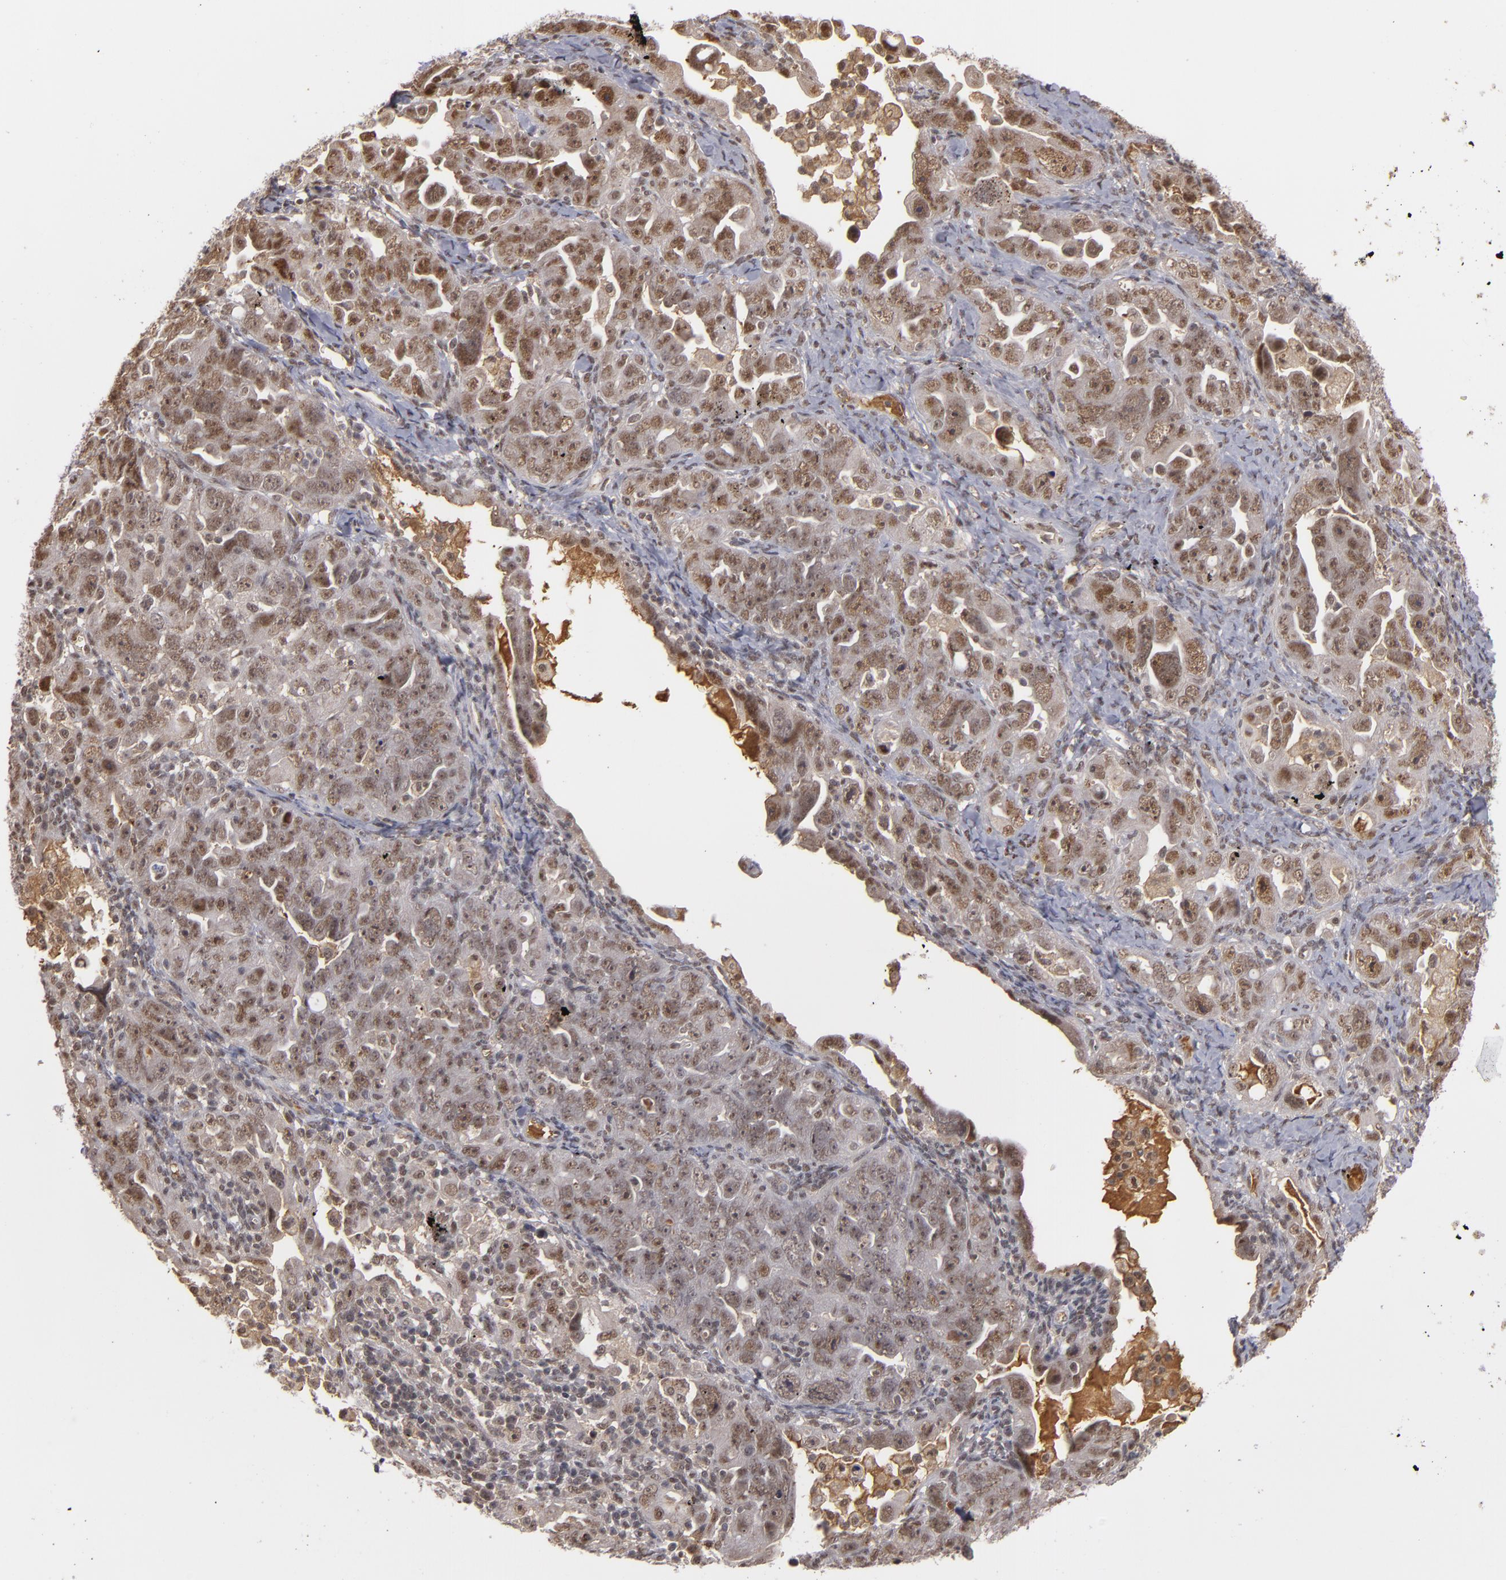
{"staining": {"intensity": "moderate", "quantity": ">75%", "location": "nuclear"}, "tissue": "ovarian cancer", "cell_type": "Tumor cells", "image_type": "cancer", "snomed": [{"axis": "morphology", "description": "Cystadenocarcinoma, serous, NOS"}, {"axis": "topography", "description": "Ovary"}], "caption": "A high-resolution photomicrograph shows immunohistochemistry staining of ovarian cancer (serous cystadenocarcinoma), which displays moderate nuclear positivity in about >75% of tumor cells. (DAB (3,3'-diaminobenzidine) IHC with brightfield microscopy, high magnification).", "gene": "ZNF234", "patient": {"sex": "female", "age": 66}}